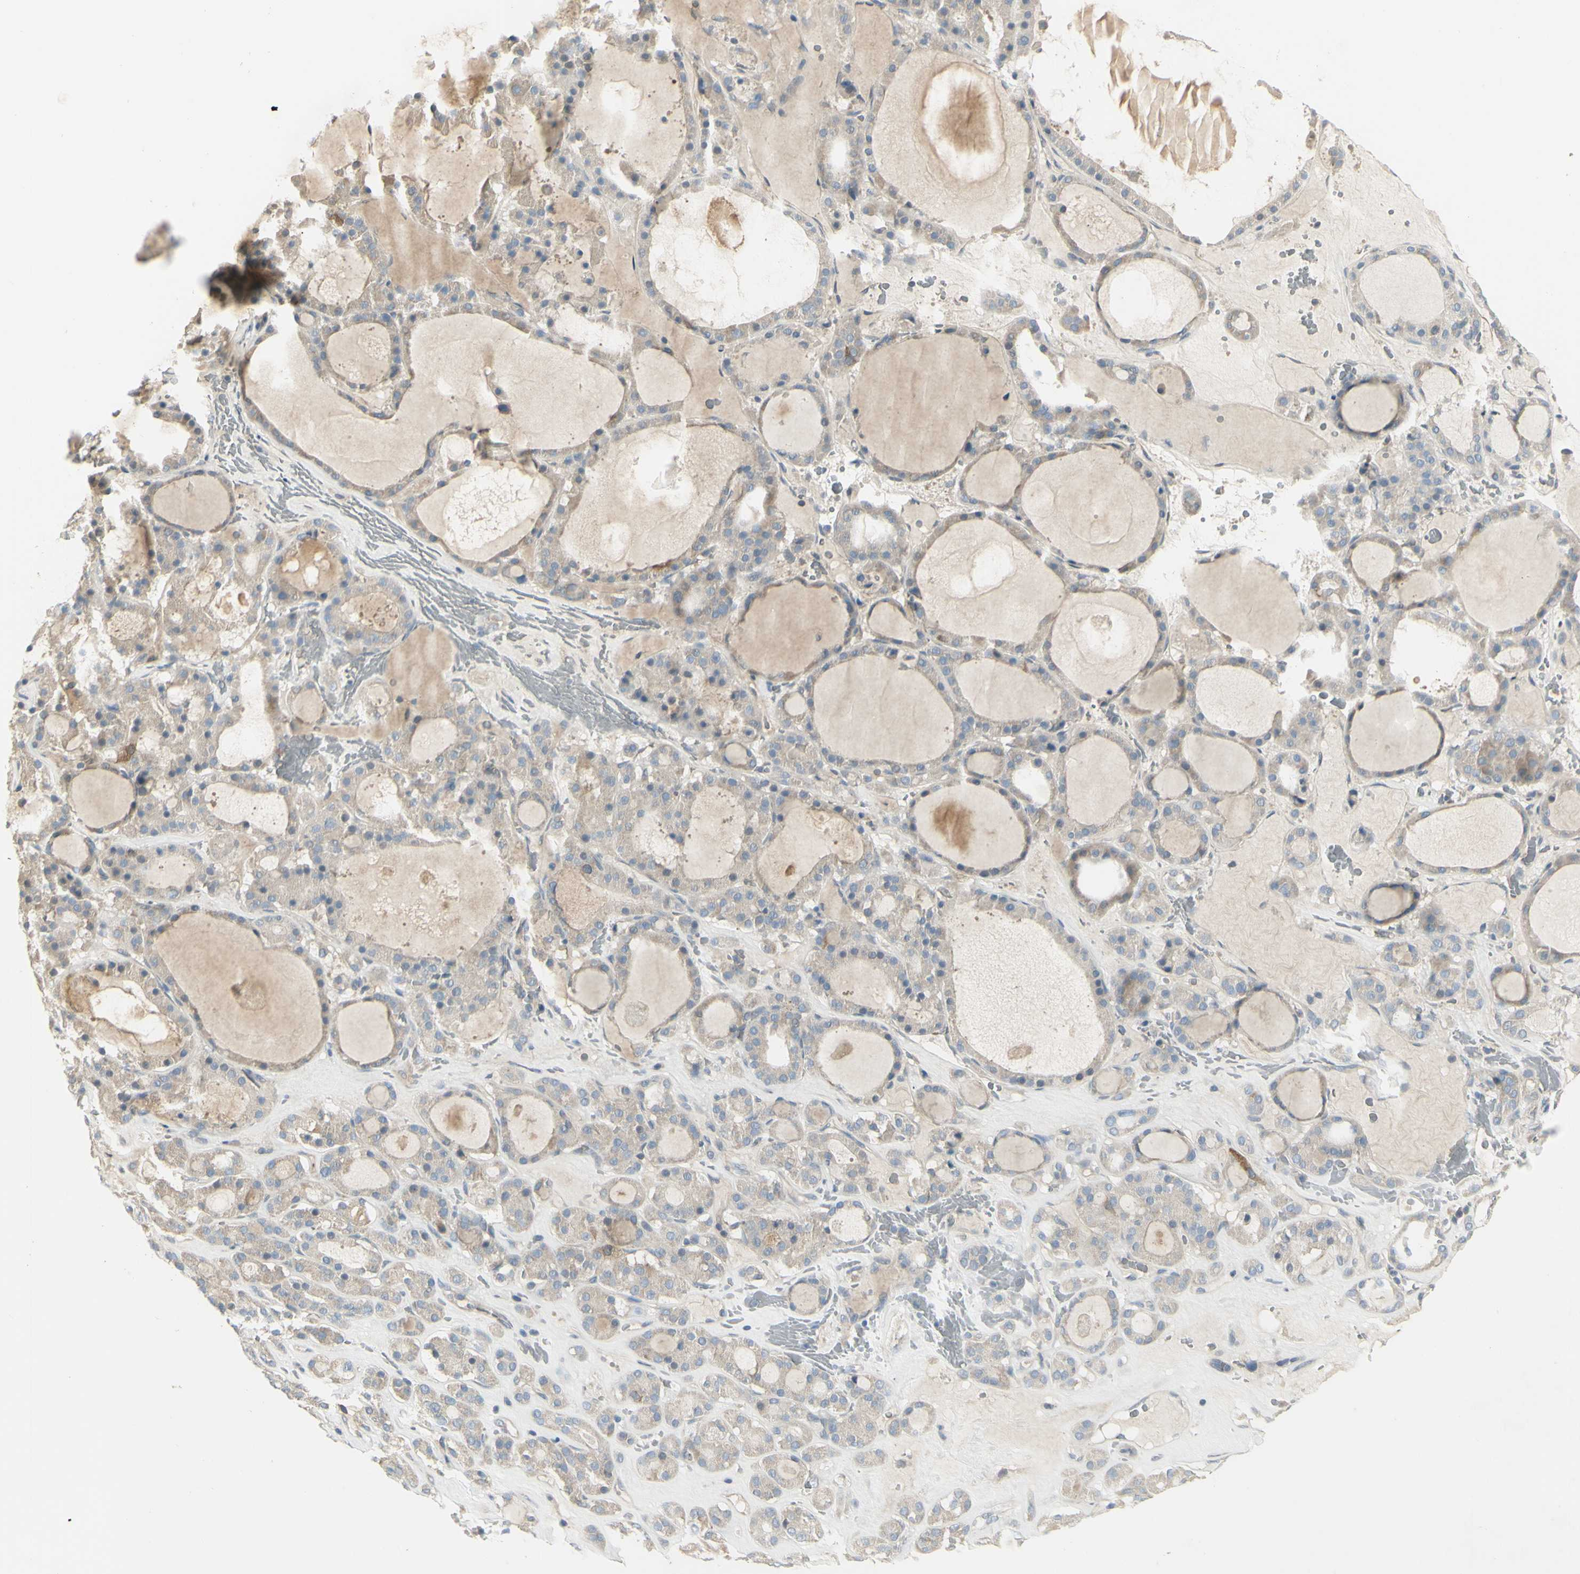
{"staining": {"intensity": "weak", "quantity": ">75%", "location": "cytoplasmic/membranous"}, "tissue": "thyroid gland", "cell_type": "Glandular cells", "image_type": "normal", "snomed": [{"axis": "morphology", "description": "Normal tissue, NOS"}, {"axis": "morphology", "description": "Carcinoma, NOS"}, {"axis": "topography", "description": "Thyroid gland"}], "caption": "Immunohistochemistry (IHC) (DAB) staining of normal human thyroid gland shows weak cytoplasmic/membranous protein positivity in approximately >75% of glandular cells.", "gene": "CCNB2", "patient": {"sex": "female", "age": 86}}